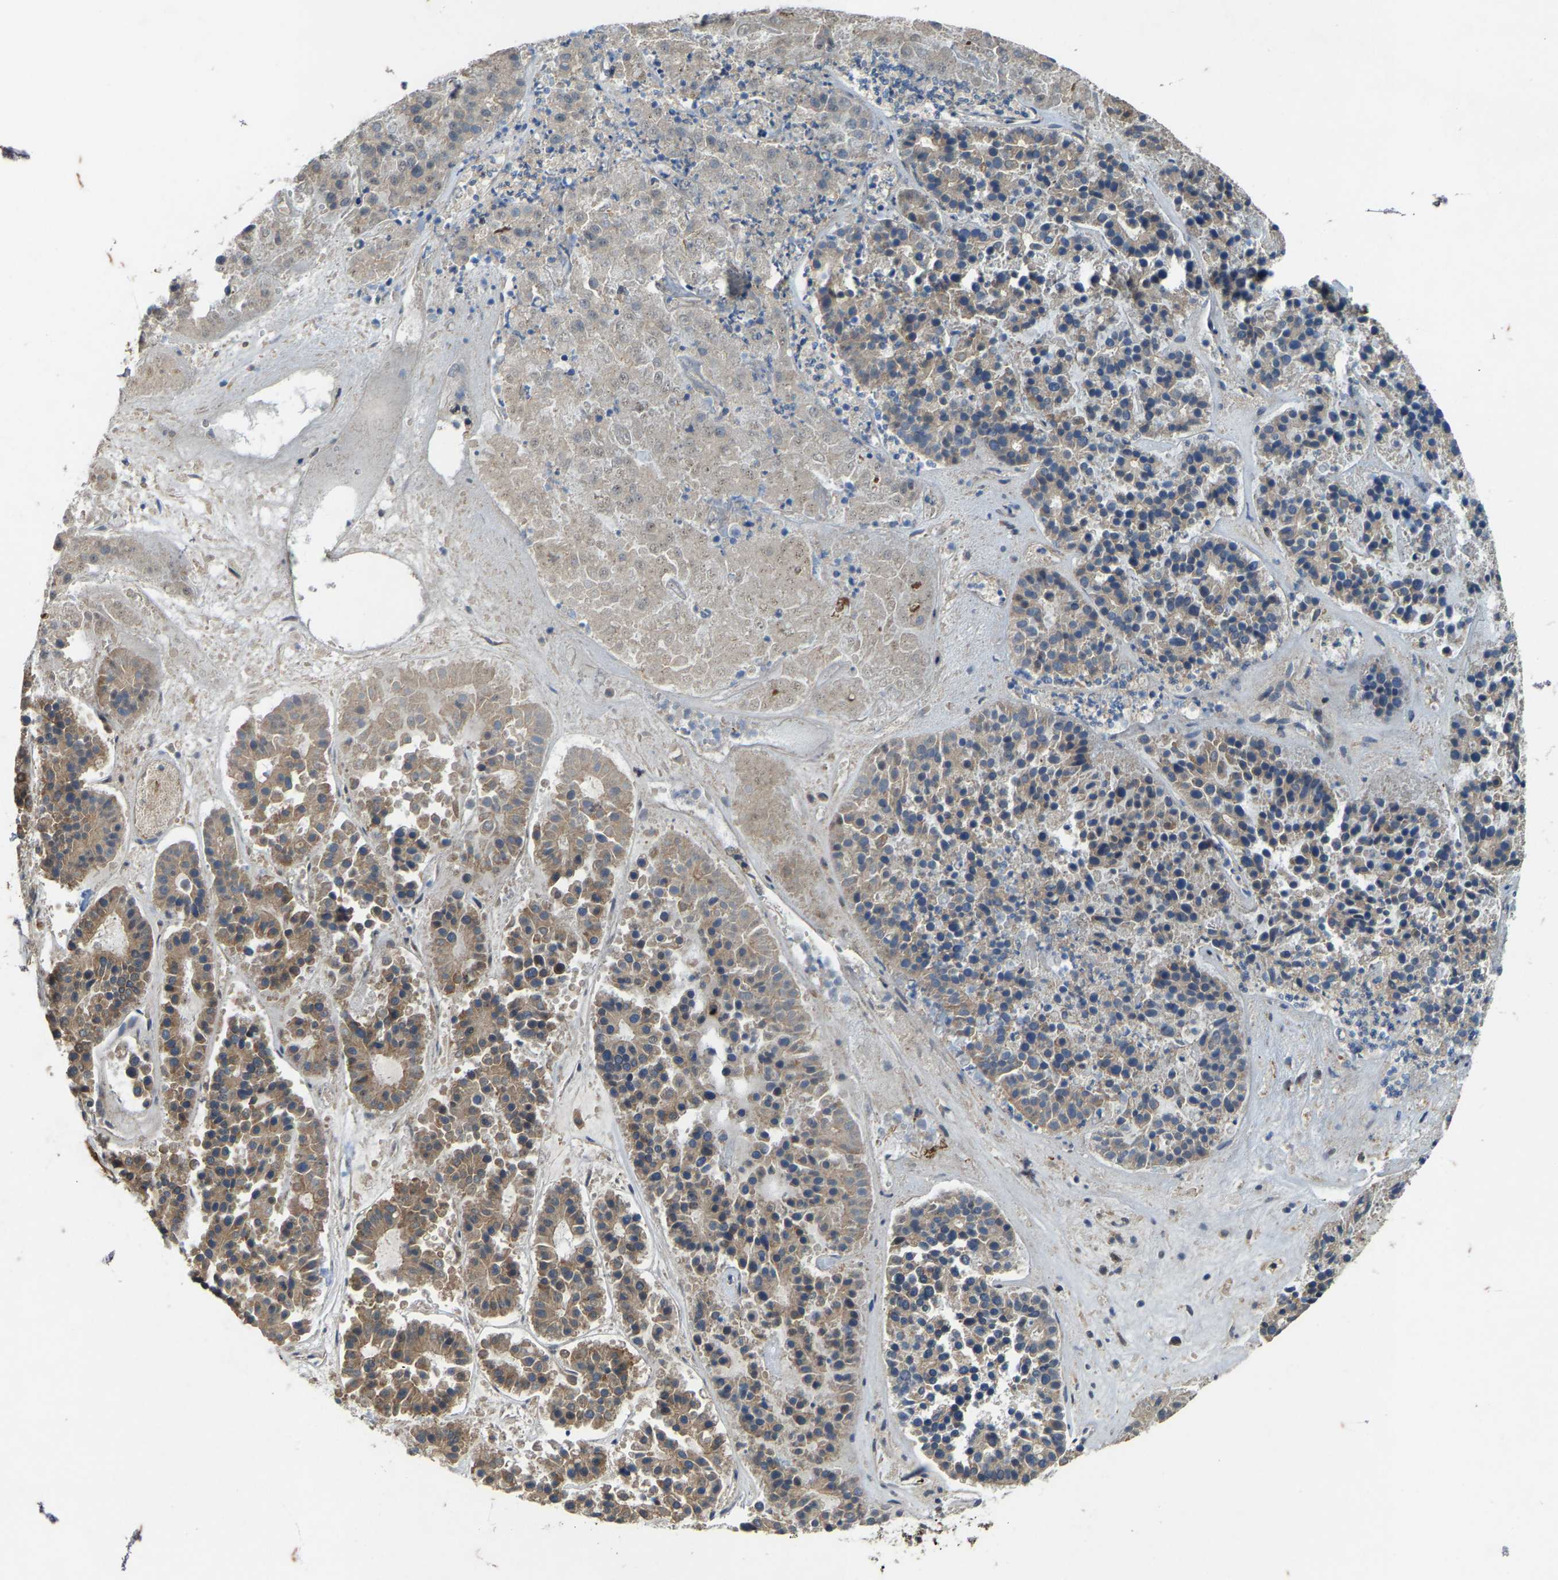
{"staining": {"intensity": "moderate", "quantity": "25%-75%", "location": "cytoplasmic/membranous"}, "tissue": "pancreatic cancer", "cell_type": "Tumor cells", "image_type": "cancer", "snomed": [{"axis": "morphology", "description": "Adenocarcinoma, NOS"}, {"axis": "topography", "description": "Pancreas"}], "caption": "Pancreatic cancer (adenocarcinoma) stained with a protein marker exhibits moderate staining in tumor cells.", "gene": "LRRC72", "patient": {"sex": "male", "age": 50}}